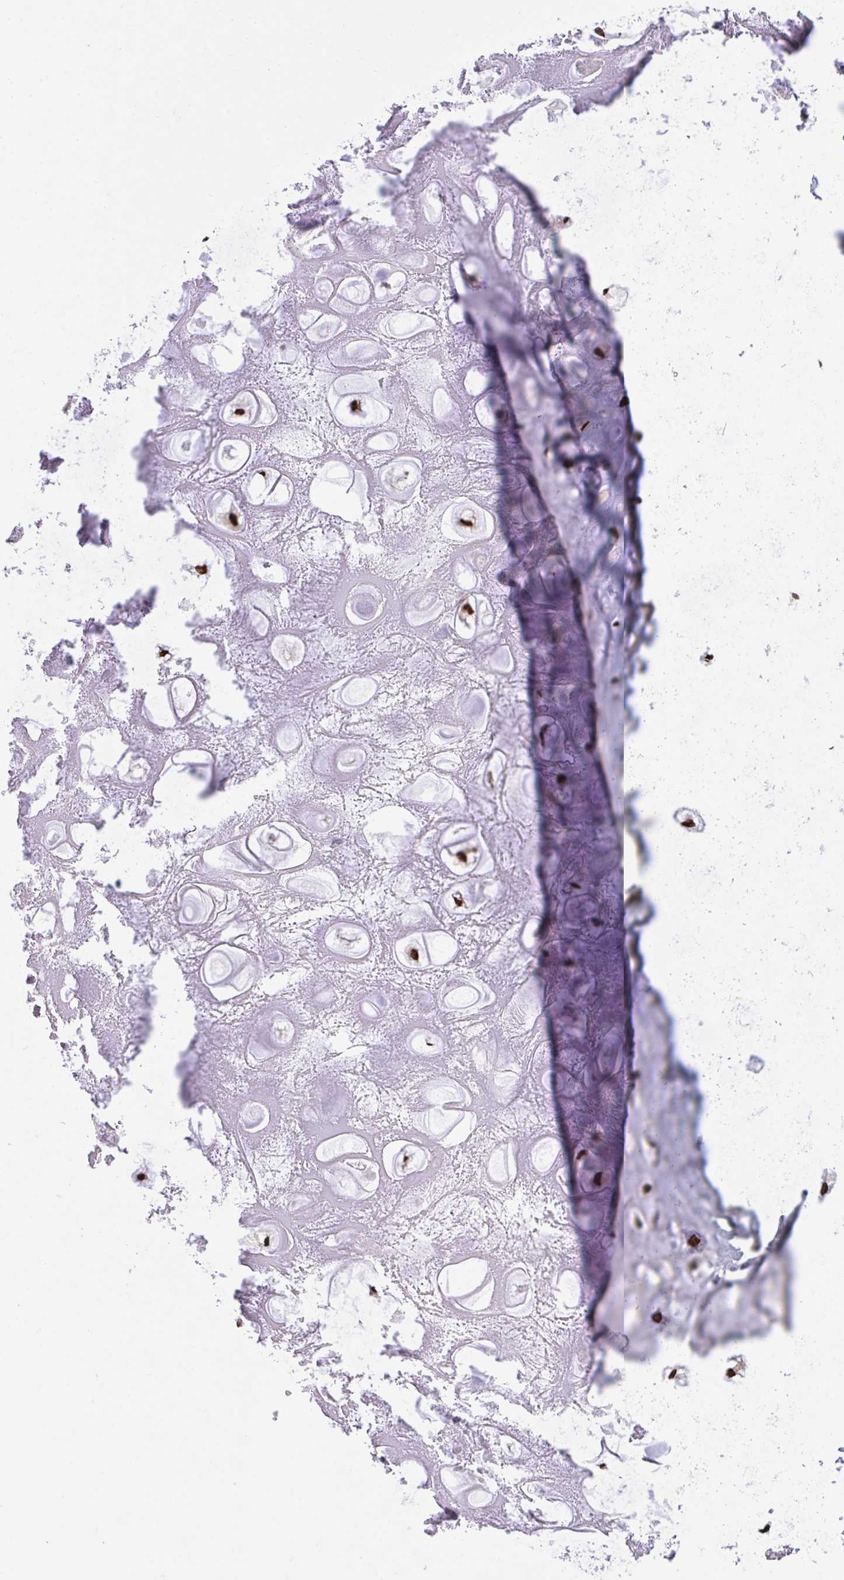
{"staining": {"intensity": "moderate", "quantity": "<25%", "location": "nuclear"}, "tissue": "adipose tissue", "cell_type": "Adipocytes", "image_type": "normal", "snomed": [{"axis": "morphology", "description": "Normal tissue, NOS"}, {"axis": "topography", "description": "Lymph node"}, {"axis": "topography", "description": "Cartilage tissue"}, {"axis": "topography", "description": "Nasopharynx"}], "caption": "The immunohistochemical stain labels moderate nuclear positivity in adipocytes of normal adipose tissue.", "gene": "RAPGEF5", "patient": {"sex": "male", "age": 63}}